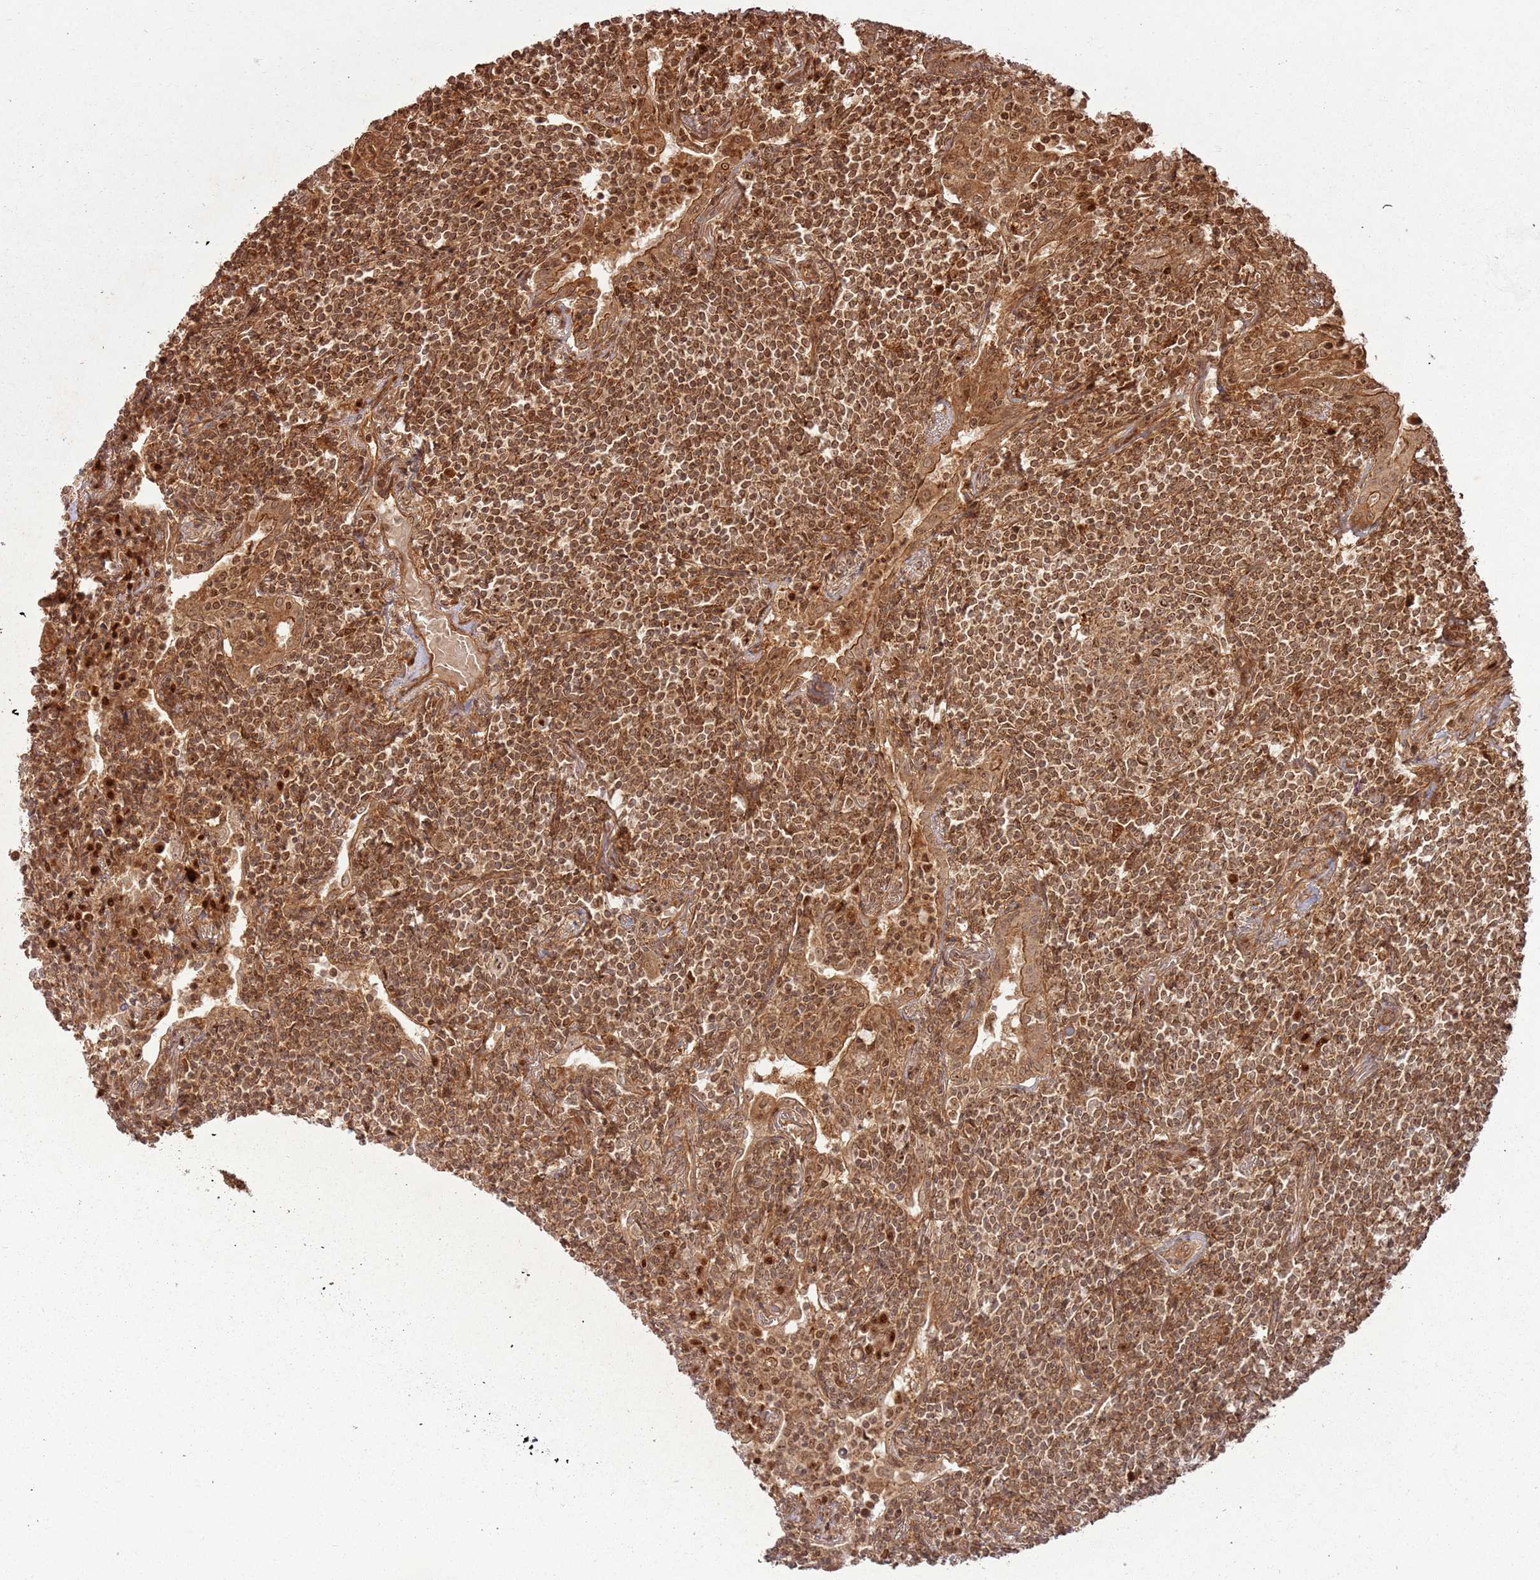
{"staining": {"intensity": "strong", "quantity": ">75%", "location": "cytoplasmic/membranous,nuclear"}, "tissue": "lymphoma", "cell_type": "Tumor cells", "image_type": "cancer", "snomed": [{"axis": "morphology", "description": "Malignant lymphoma, non-Hodgkin's type, Low grade"}, {"axis": "topography", "description": "Lung"}], "caption": "Immunohistochemistry staining of lymphoma, which shows high levels of strong cytoplasmic/membranous and nuclear staining in approximately >75% of tumor cells indicating strong cytoplasmic/membranous and nuclear protein staining. The staining was performed using DAB (brown) for protein detection and nuclei were counterstained in hematoxylin (blue).", "gene": "TBC1D13", "patient": {"sex": "female", "age": 71}}